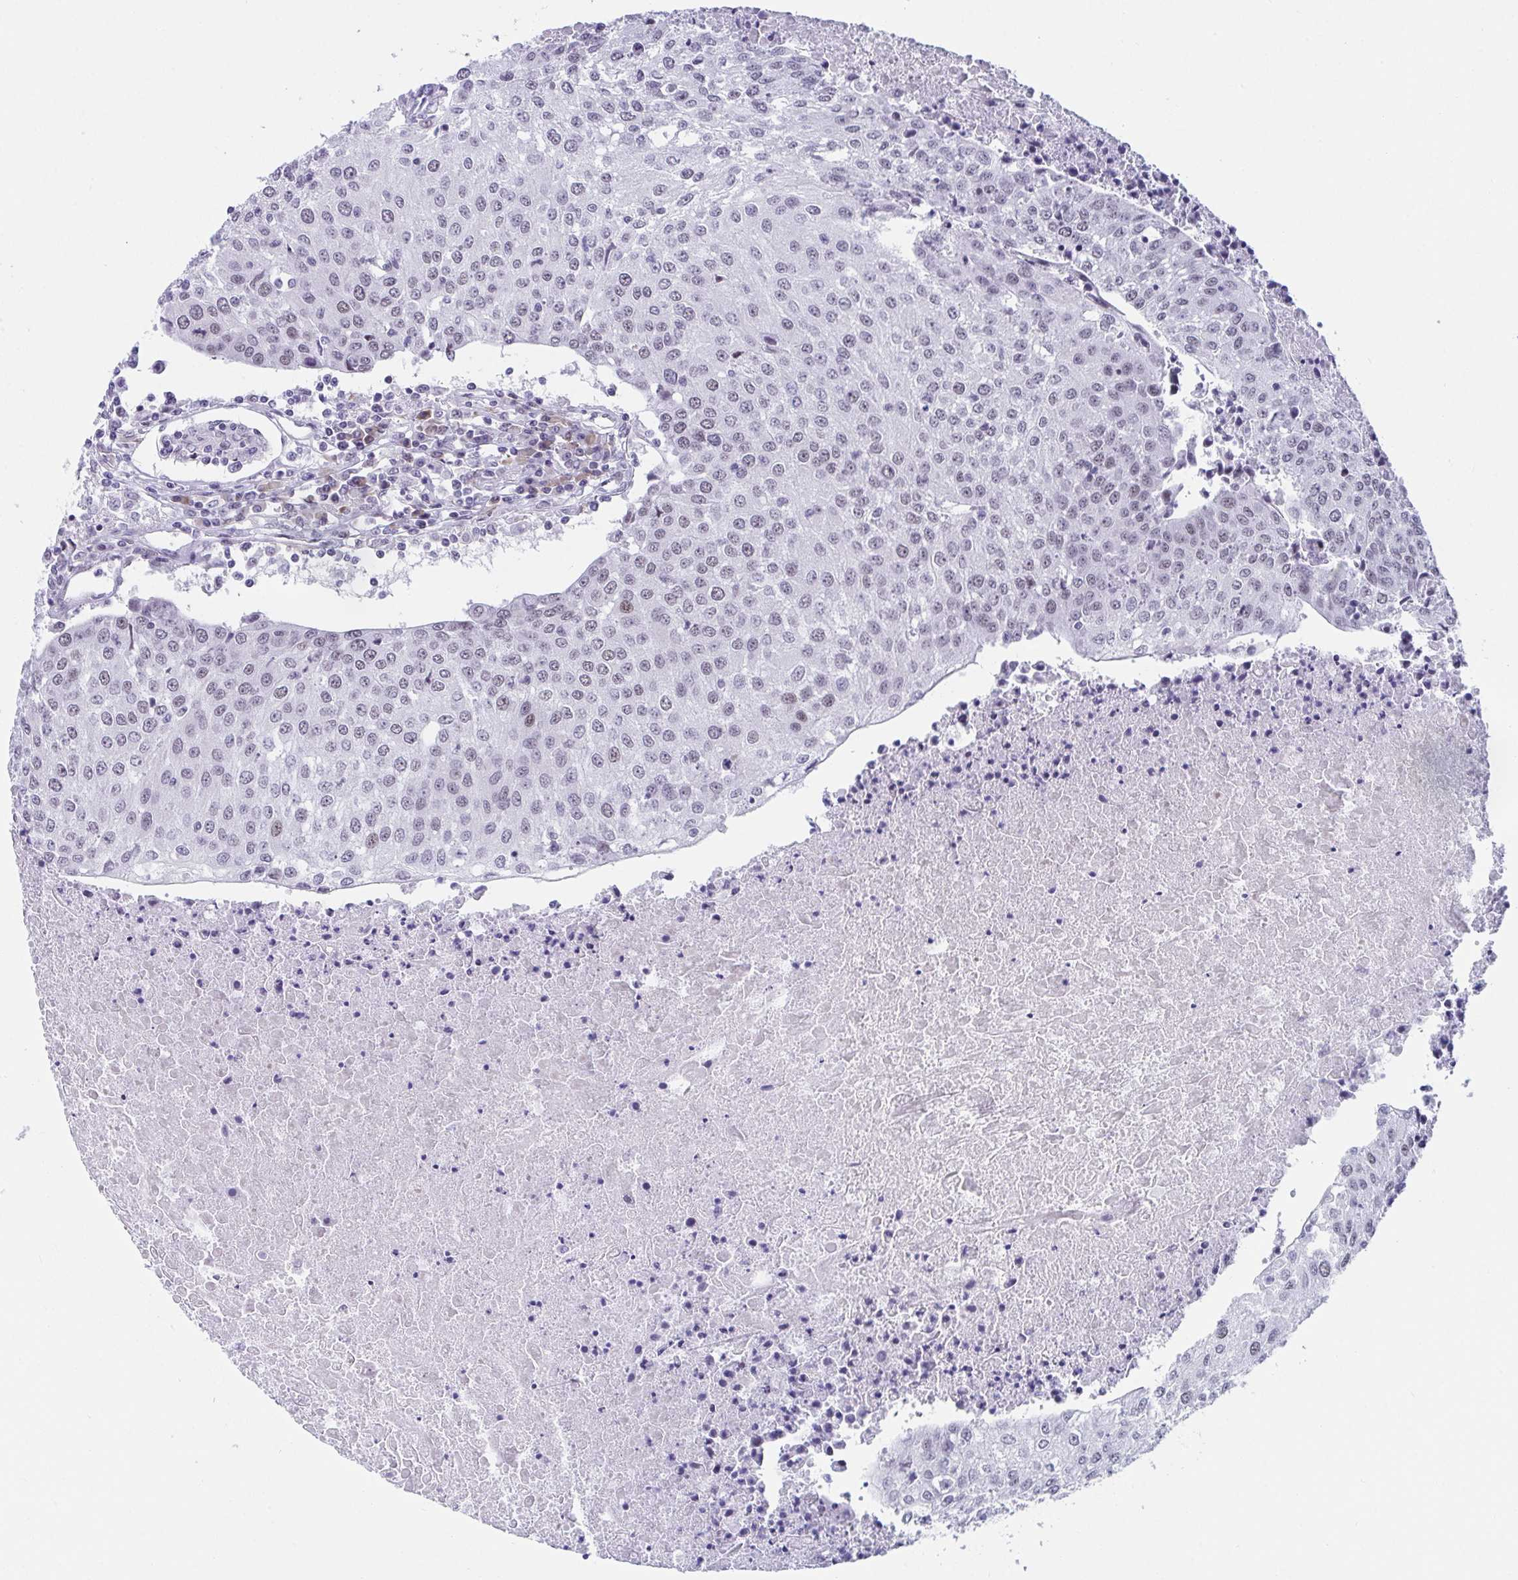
{"staining": {"intensity": "weak", "quantity": ">75%", "location": "nuclear"}, "tissue": "urothelial cancer", "cell_type": "Tumor cells", "image_type": "cancer", "snomed": [{"axis": "morphology", "description": "Urothelial carcinoma, High grade"}, {"axis": "topography", "description": "Urinary bladder"}], "caption": "High-grade urothelial carcinoma stained for a protein reveals weak nuclear positivity in tumor cells.", "gene": "WDR72", "patient": {"sex": "female", "age": 85}}